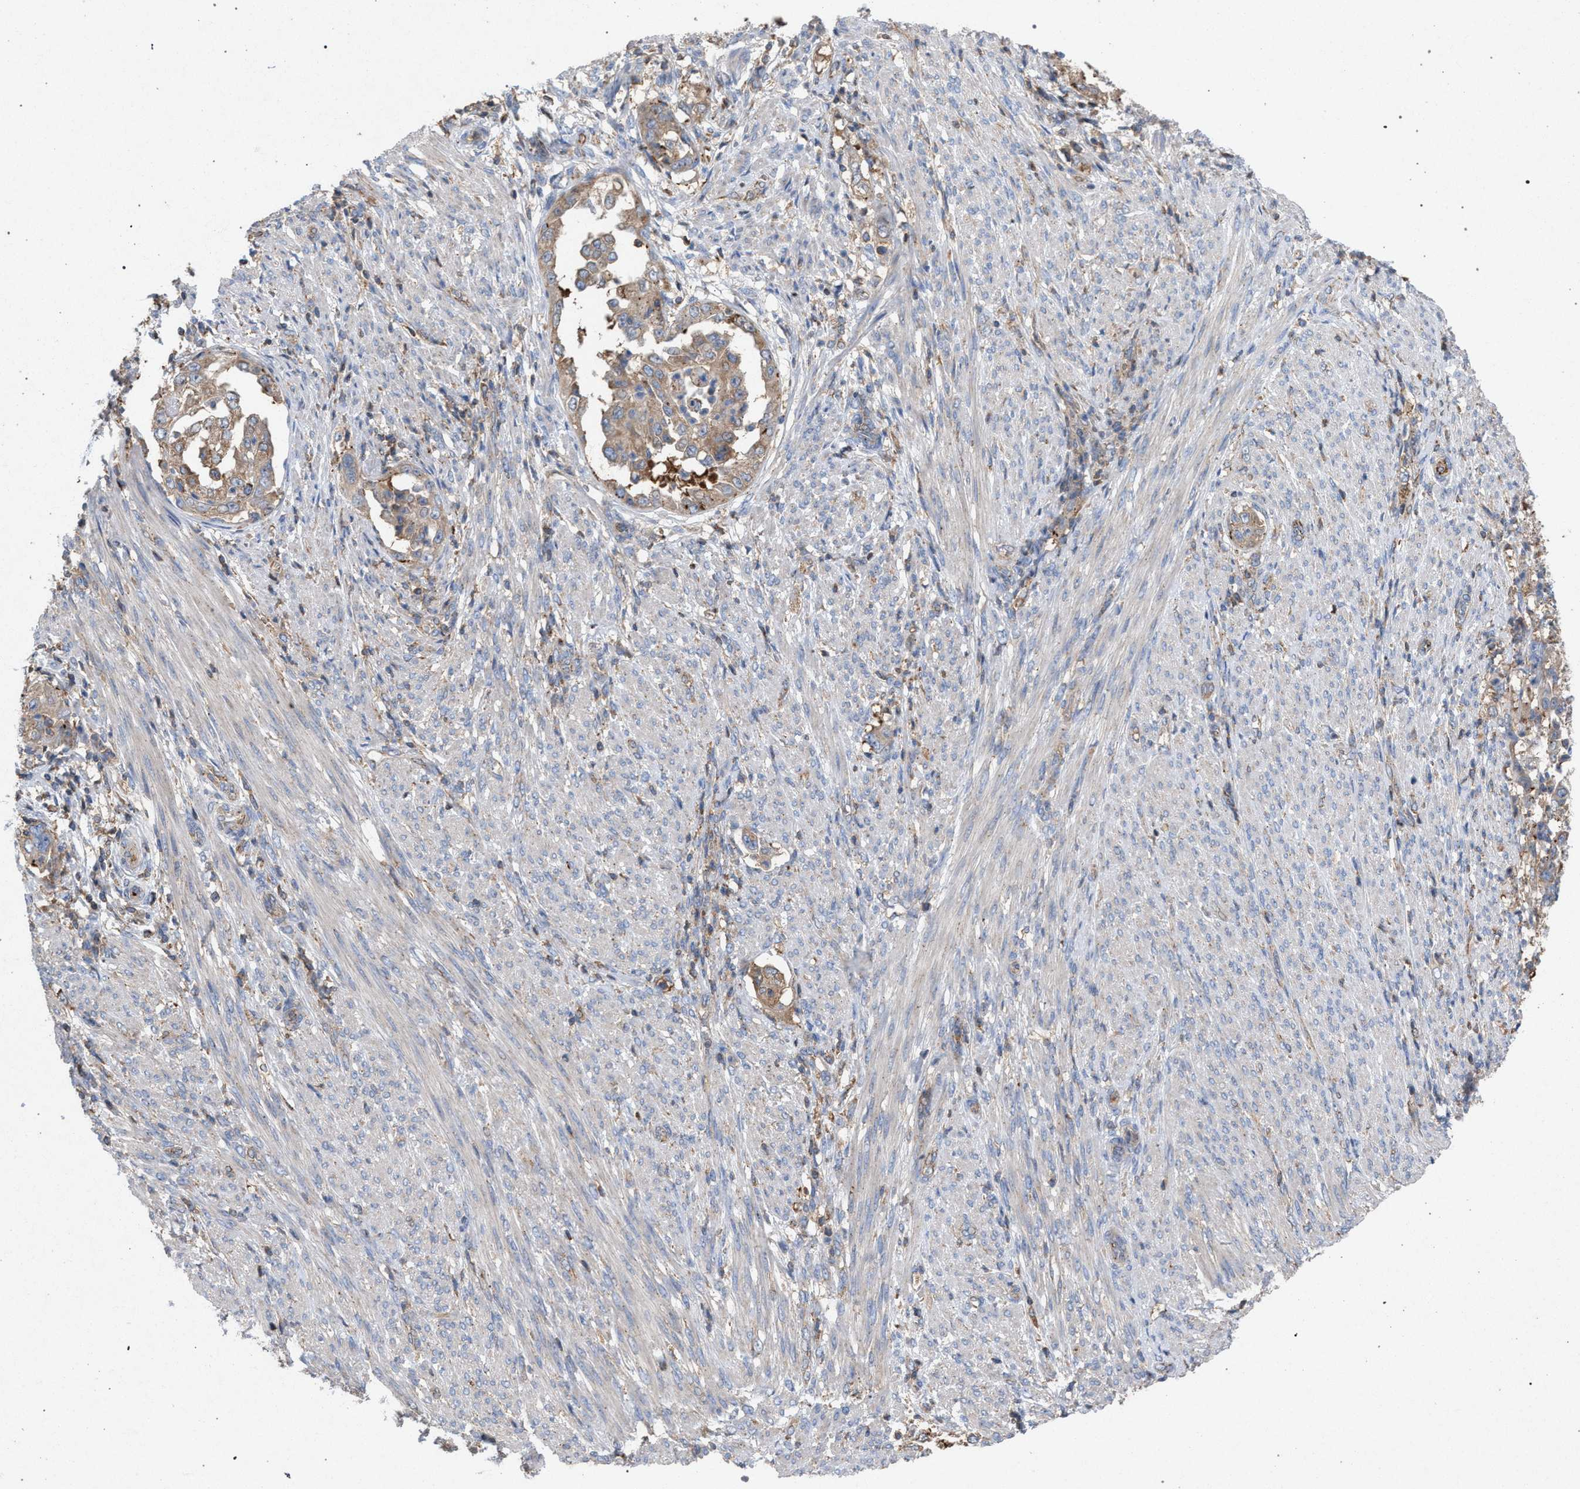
{"staining": {"intensity": "weak", "quantity": ">75%", "location": "cytoplasmic/membranous"}, "tissue": "endometrial cancer", "cell_type": "Tumor cells", "image_type": "cancer", "snomed": [{"axis": "morphology", "description": "Adenocarcinoma, NOS"}, {"axis": "topography", "description": "Endometrium"}], "caption": "This histopathology image shows IHC staining of endometrial cancer (adenocarcinoma), with low weak cytoplasmic/membranous positivity in about >75% of tumor cells.", "gene": "VPS13A", "patient": {"sex": "female", "age": 85}}